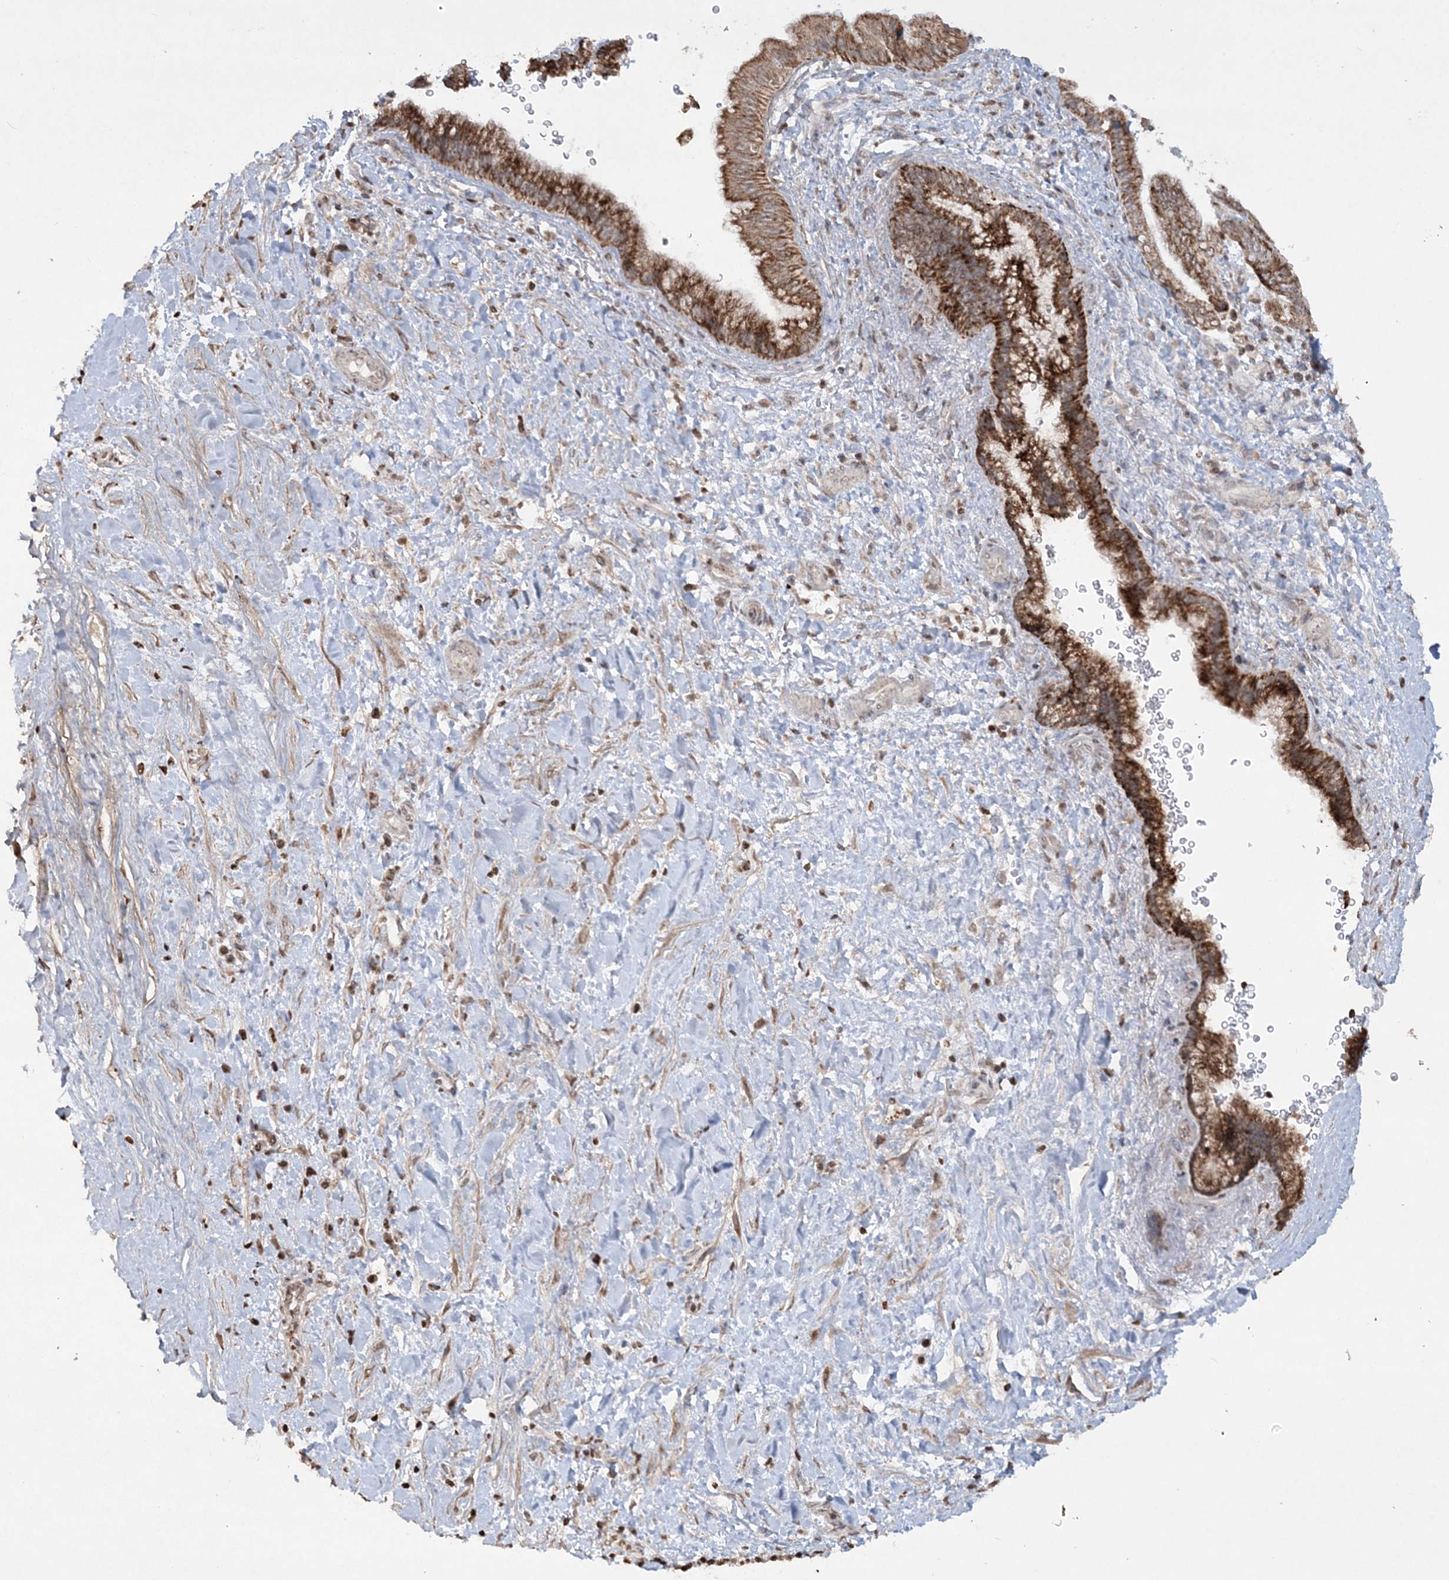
{"staining": {"intensity": "strong", "quantity": ">75%", "location": "cytoplasmic/membranous"}, "tissue": "pancreatic cancer", "cell_type": "Tumor cells", "image_type": "cancer", "snomed": [{"axis": "morphology", "description": "Adenocarcinoma, NOS"}, {"axis": "topography", "description": "Pancreas"}], "caption": "A high-resolution micrograph shows IHC staining of adenocarcinoma (pancreatic), which exhibits strong cytoplasmic/membranous expression in about >75% of tumor cells.", "gene": "TTC7A", "patient": {"sex": "male", "age": 75}}